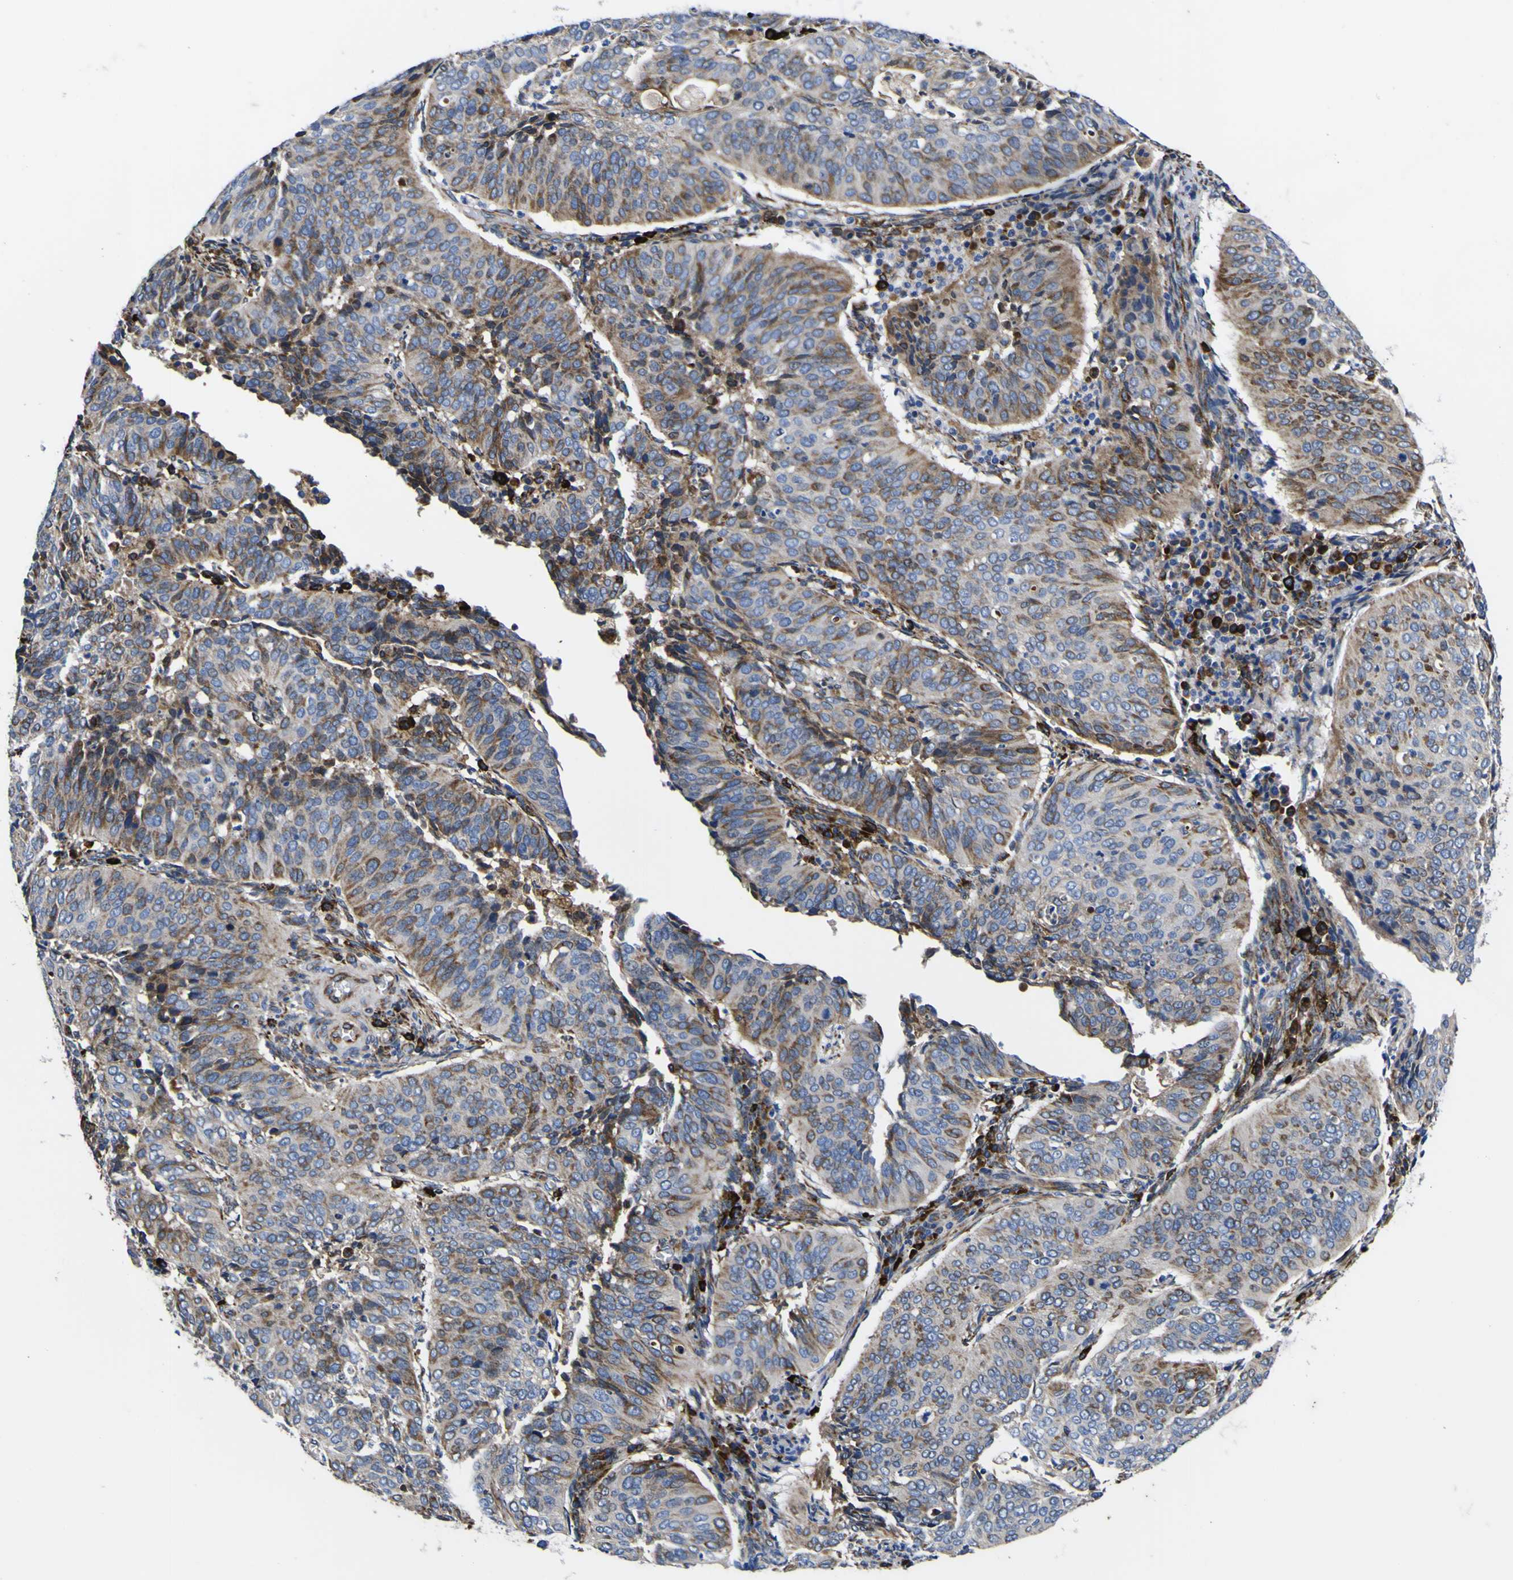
{"staining": {"intensity": "weak", "quantity": ">75%", "location": "cytoplasmic/membranous"}, "tissue": "cervical cancer", "cell_type": "Tumor cells", "image_type": "cancer", "snomed": [{"axis": "morphology", "description": "Normal tissue, NOS"}, {"axis": "morphology", "description": "Squamous cell carcinoma, NOS"}, {"axis": "topography", "description": "Cervix"}], "caption": "The photomicrograph displays staining of cervical cancer, revealing weak cytoplasmic/membranous protein positivity (brown color) within tumor cells.", "gene": "SCD", "patient": {"sex": "female", "age": 39}}